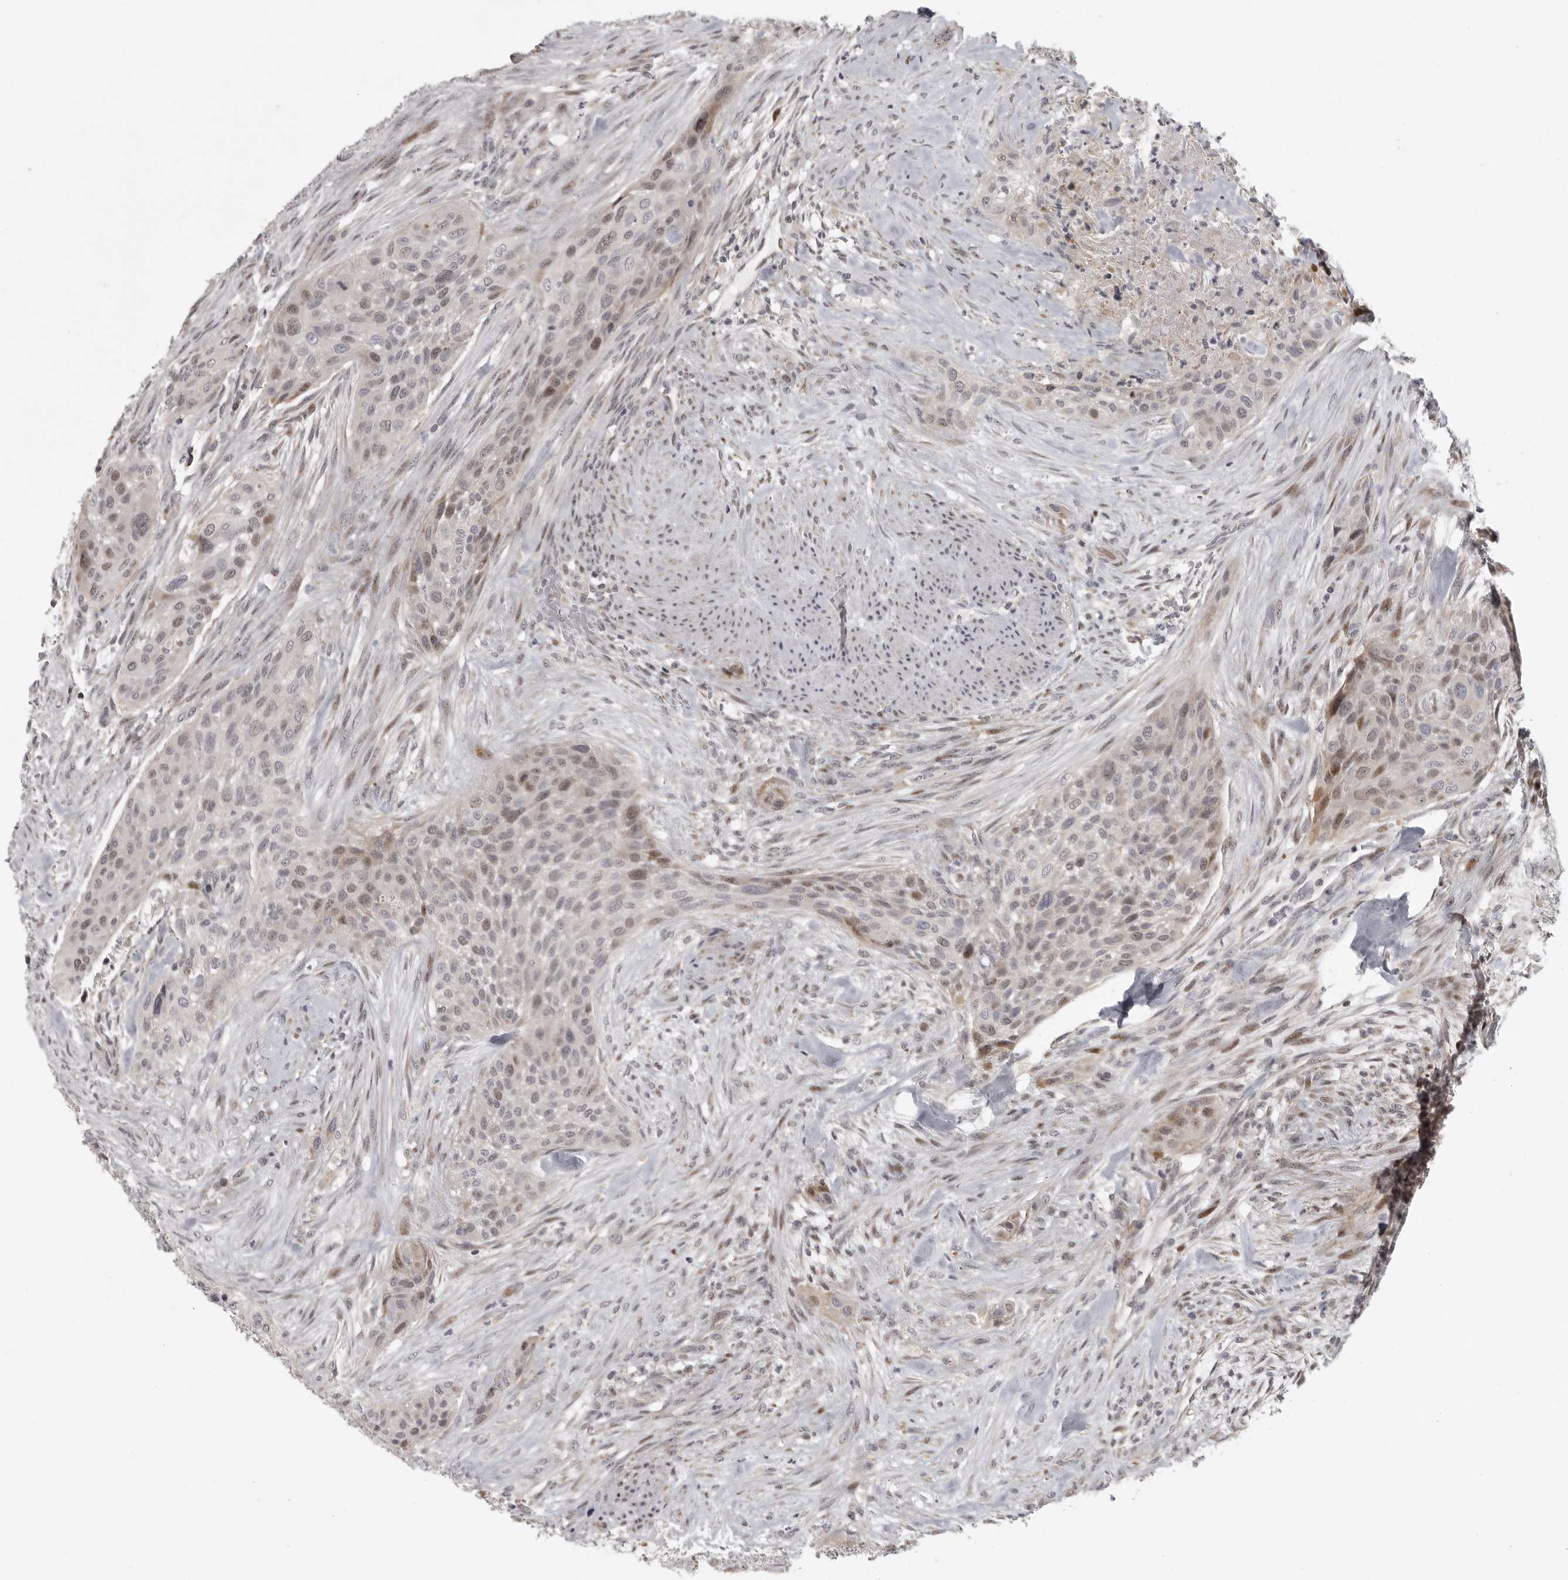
{"staining": {"intensity": "moderate", "quantity": "<25%", "location": "cytoplasmic/membranous,nuclear"}, "tissue": "urothelial cancer", "cell_type": "Tumor cells", "image_type": "cancer", "snomed": [{"axis": "morphology", "description": "Urothelial carcinoma, High grade"}, {"axis": "topography", "description": "Urinary bladder"}], "caption": "Moderate cytoplasmic/membranous and nuclear protein expression is appreciated in approximately <25% of tumor cells in urothelial cancer.", "gene": "POLE2", "patient": {"sex": "male", "age": 35}}